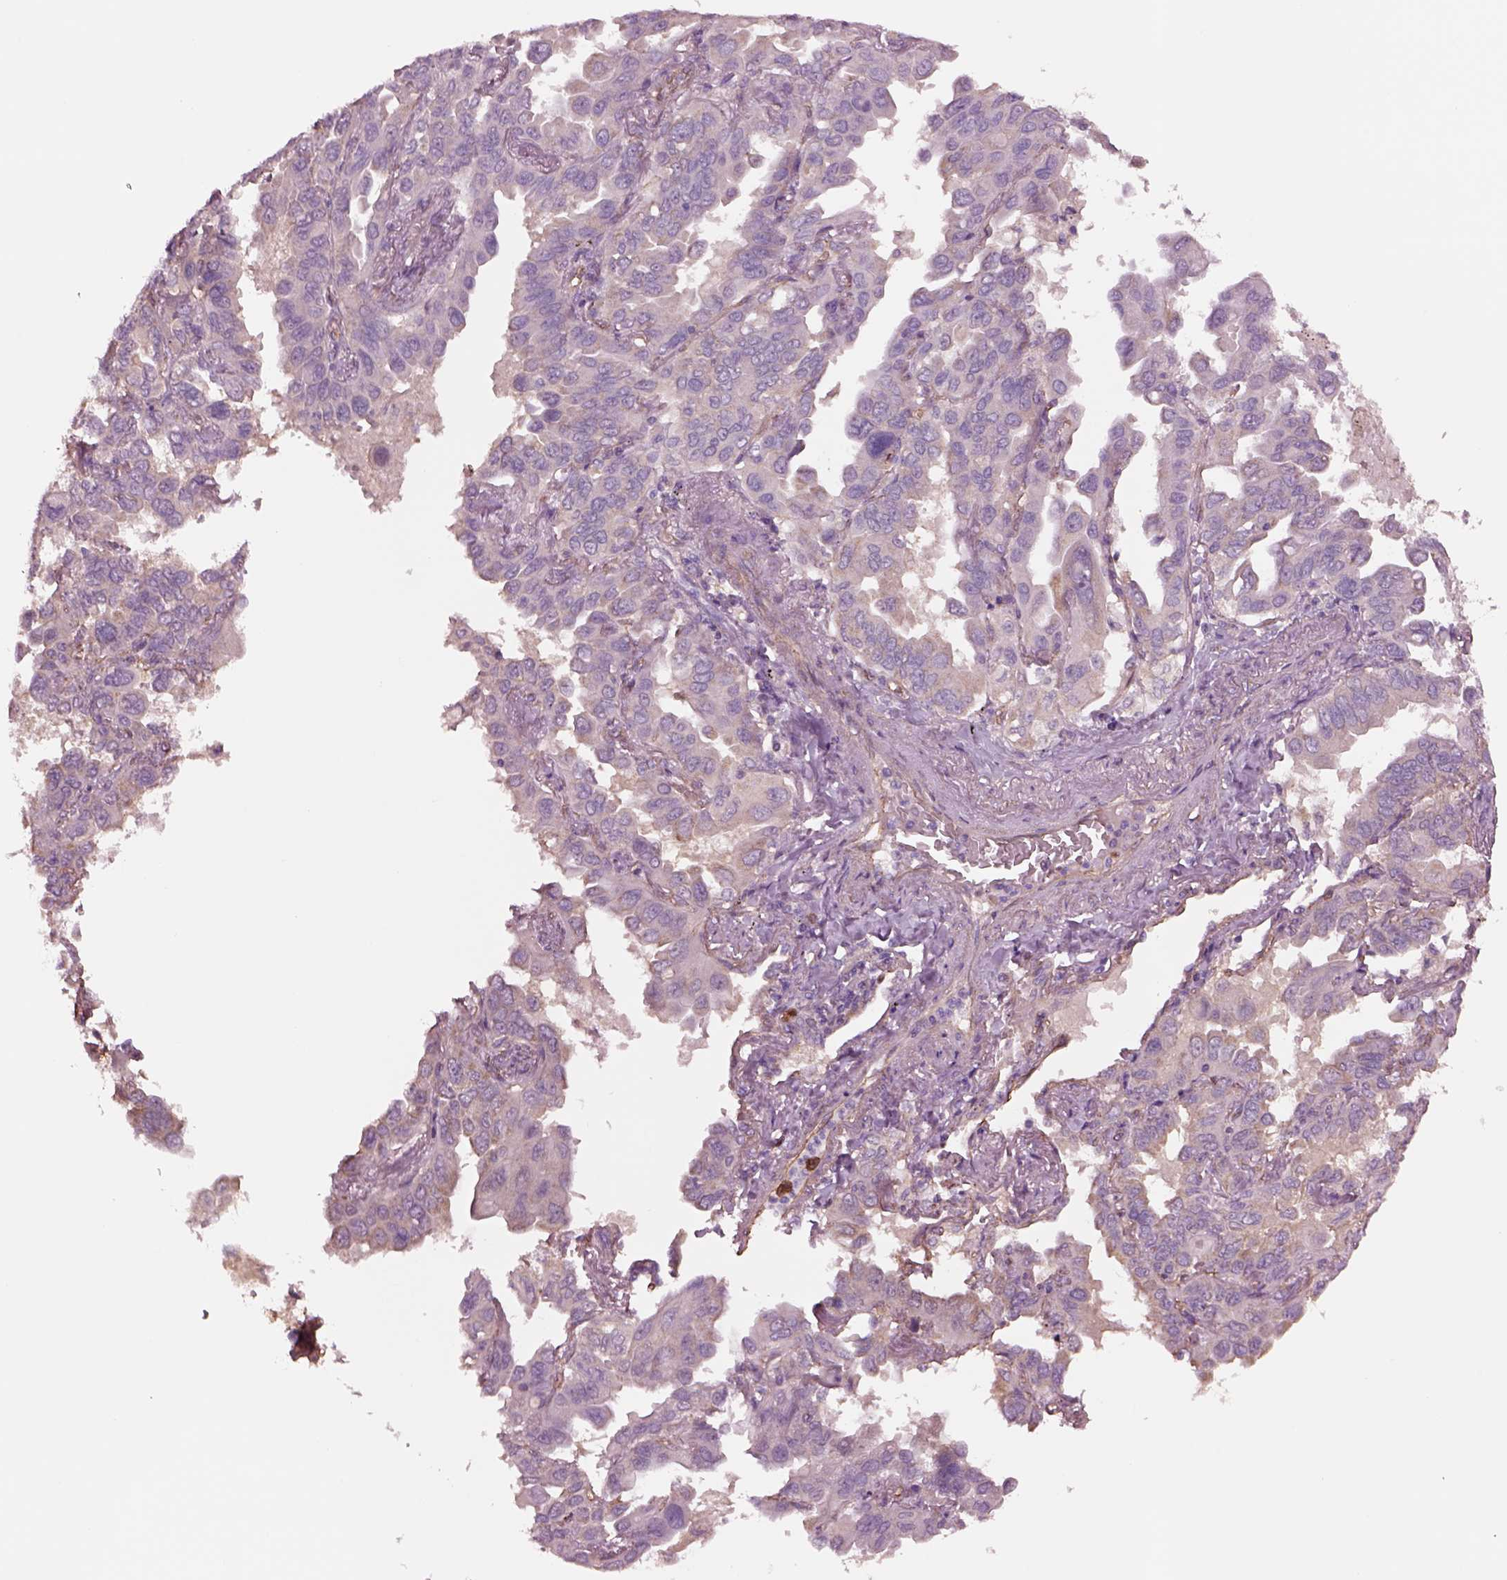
{"staining": {"intensity": "negative", "quantity": "none", "location": "none"}, "tissue": "lung cancer", "cell_type": "Tumor cells", "image_type": "cancer", "snomed": [{"axis": "morphology", "description": "Adenocarcinoma, NOS"}, {"axis": "topography", "description": "Lung"}], "caption": "DAB immunohistochemical staining of adenocarcinoma (lung) shows no significant staining in tumor cells.", "gene": "HTR1B", "patient": {"sex": "male", "age": 64}}